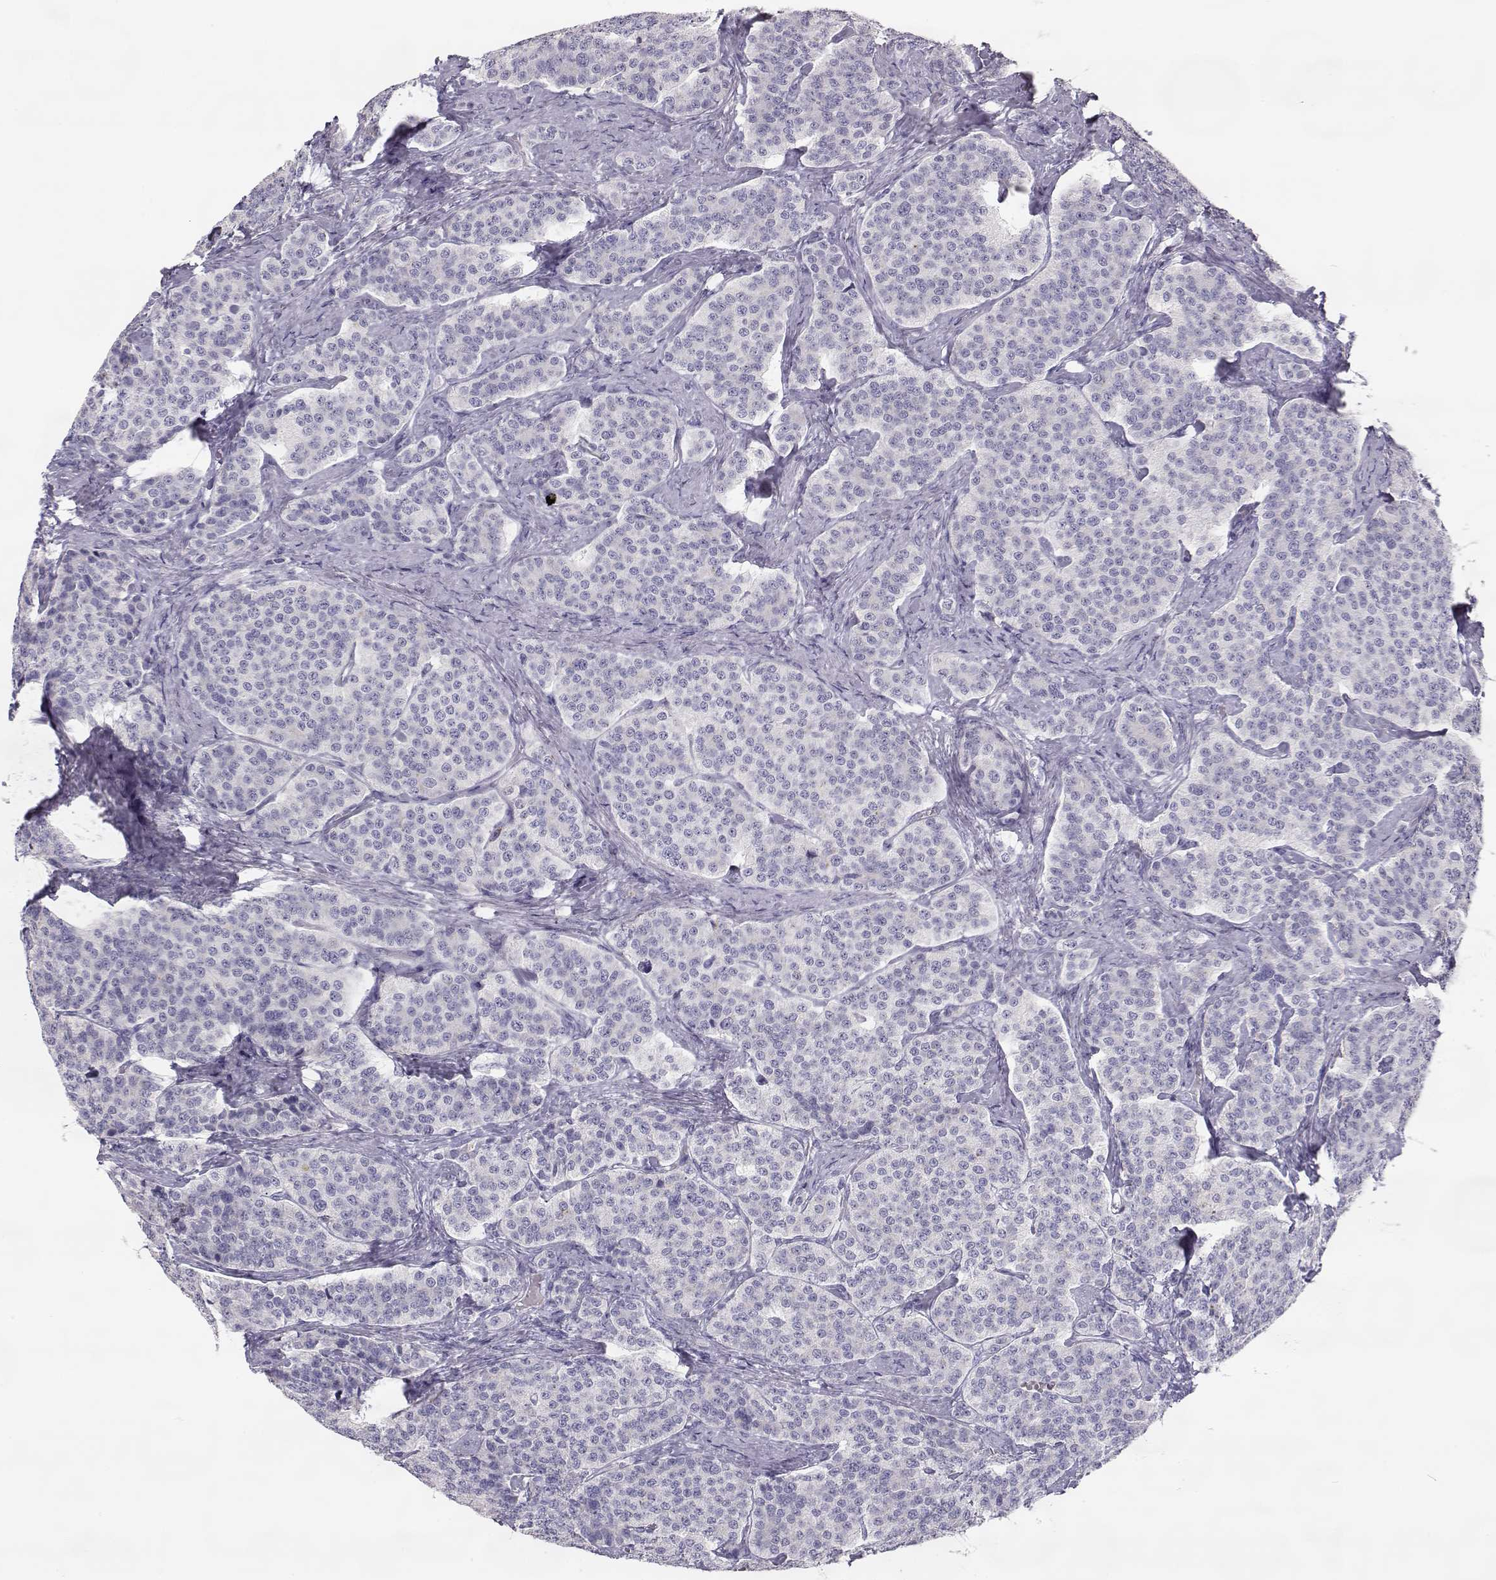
{"staining": {"intensity": "negative", "quantity": "none", "location": "none"}, "tissue": "carcinoid", "cell_type": "Tumor cells", "image_type": "cancer", "snomed": [{"axis": "morphology", "description": "Carcinoid, malignant, NOS"}, {"axis": "topography", "description": "Small intestine"}], "caption": "A high-resolution photomicrograph shows IHC staining of carcinoid, which demonstrates no significant expression in tumor cells.", "gene": "SLCO6A1", "patient": {"sex": "female", "age": 58}}